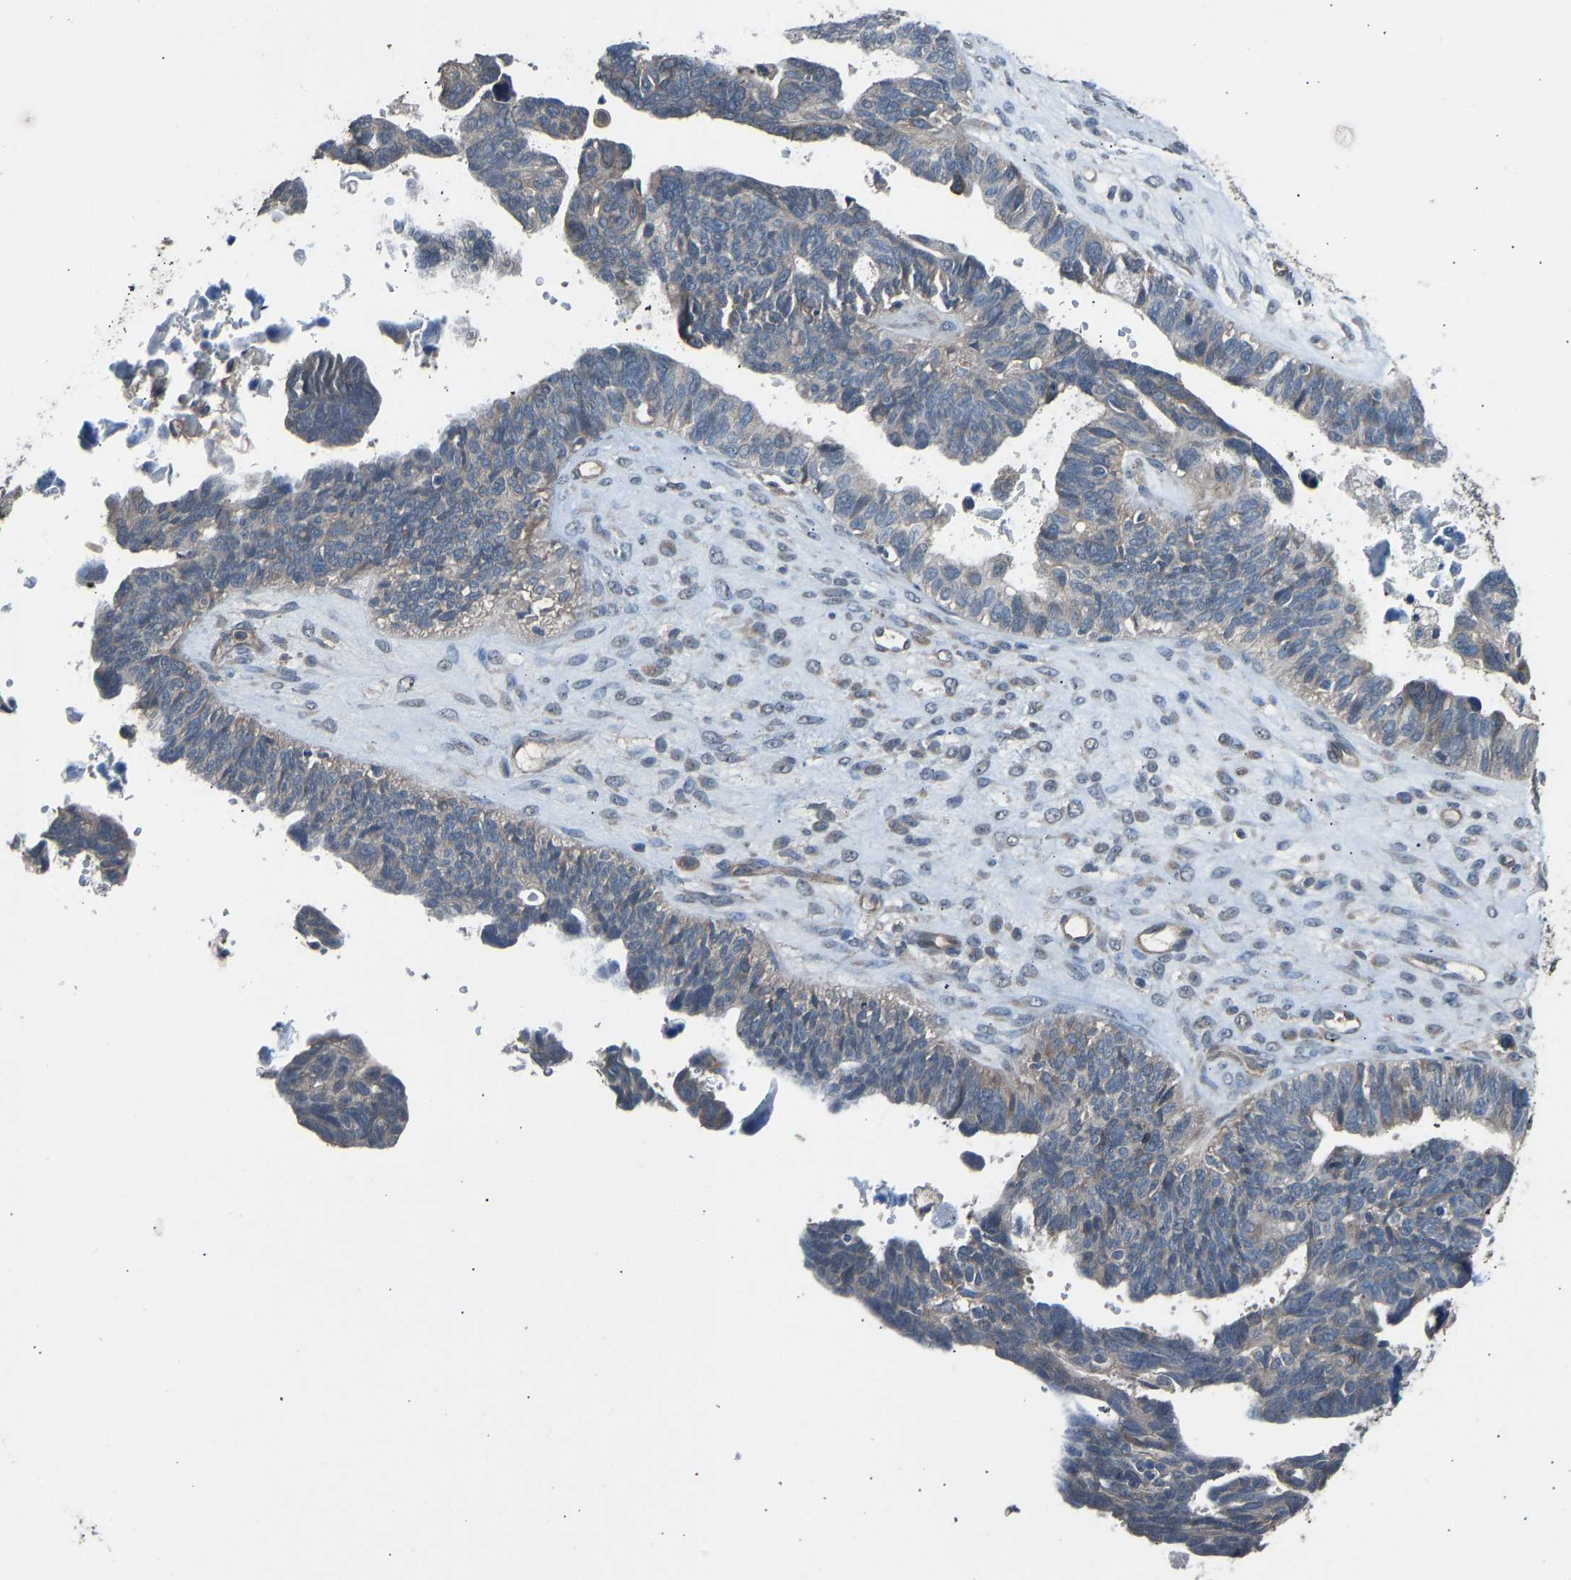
{"staining": {"intensity": "weak", "quantity": "<25%", "location": "cytoplasmic/membranous"}, "tissue": "ovarian cancer", "cell_type": "Tumor cells", "image_type": "cancer", "snomed": [{"axis": "morphology", "description": "Cystadenocarcinoma, serous, NOS"}, {"axis": "topography", "description": "Ovary"}], "caption": "Histopathology image shows no protein positivity in tumor cells of serous cystadenocarcinoma (ovarian) tissue.", "gene": "SLC43A1", "patient": {"sex": "female", "age": 79}}